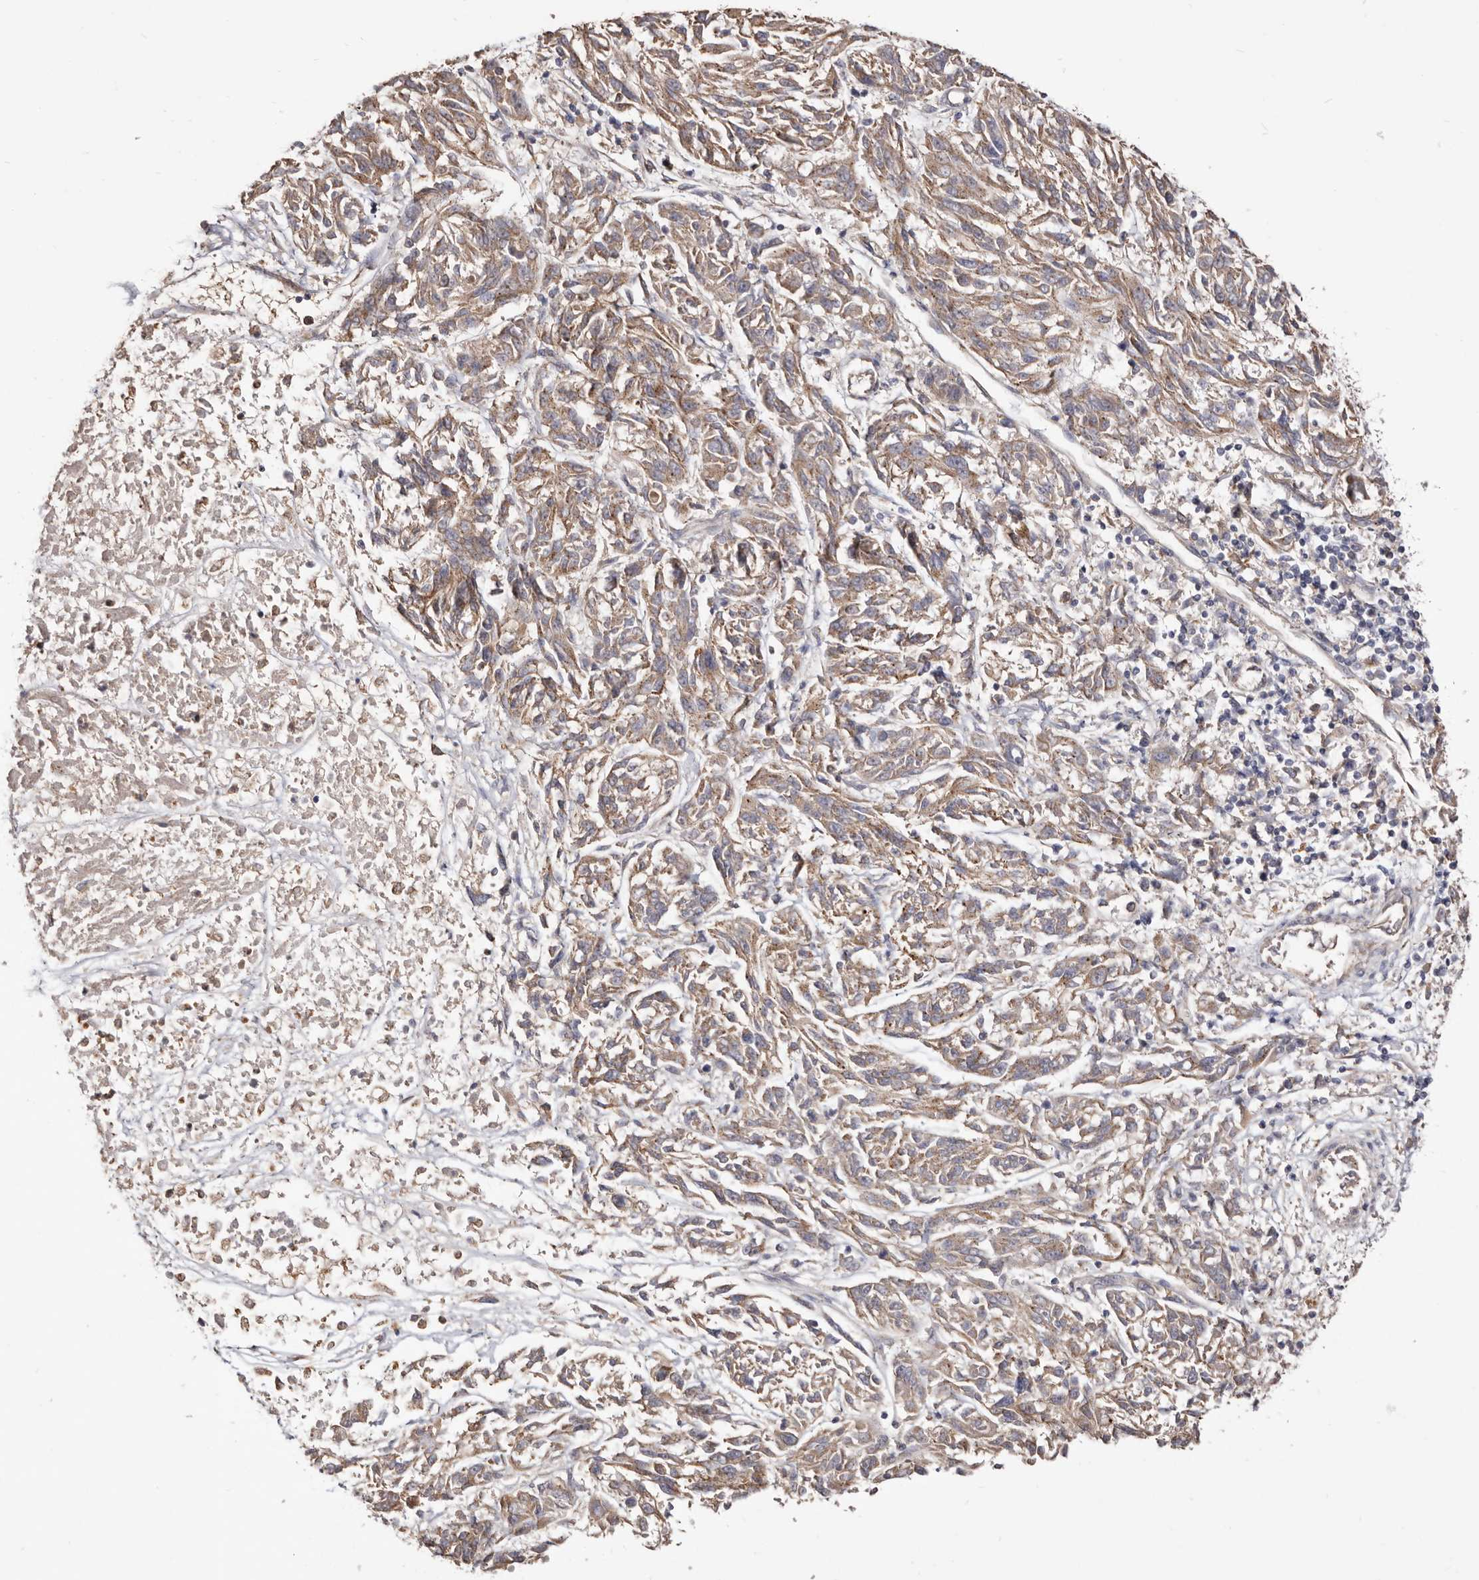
{"staining": {"intensity": "weak", "quantity": ">75%", "location": "cytoplasmic/membranous"}, "tissue": "melanoma", "cell_type": "Tumor cells", "image_type": "cancer", "snomed": [{"axis": "morphology", "description": "Malignant melanoma, NOS"}, {"axis": "topography", "description": "Skin"}], "caption": "This is a histology image of immunohistochemistry staining of malignant melanoma, which shows weak positivity in the cytoplasmic/membranous of tumor cells.", "gene": "LRRC25", "patient": {"sex": "male", "age": 53}}